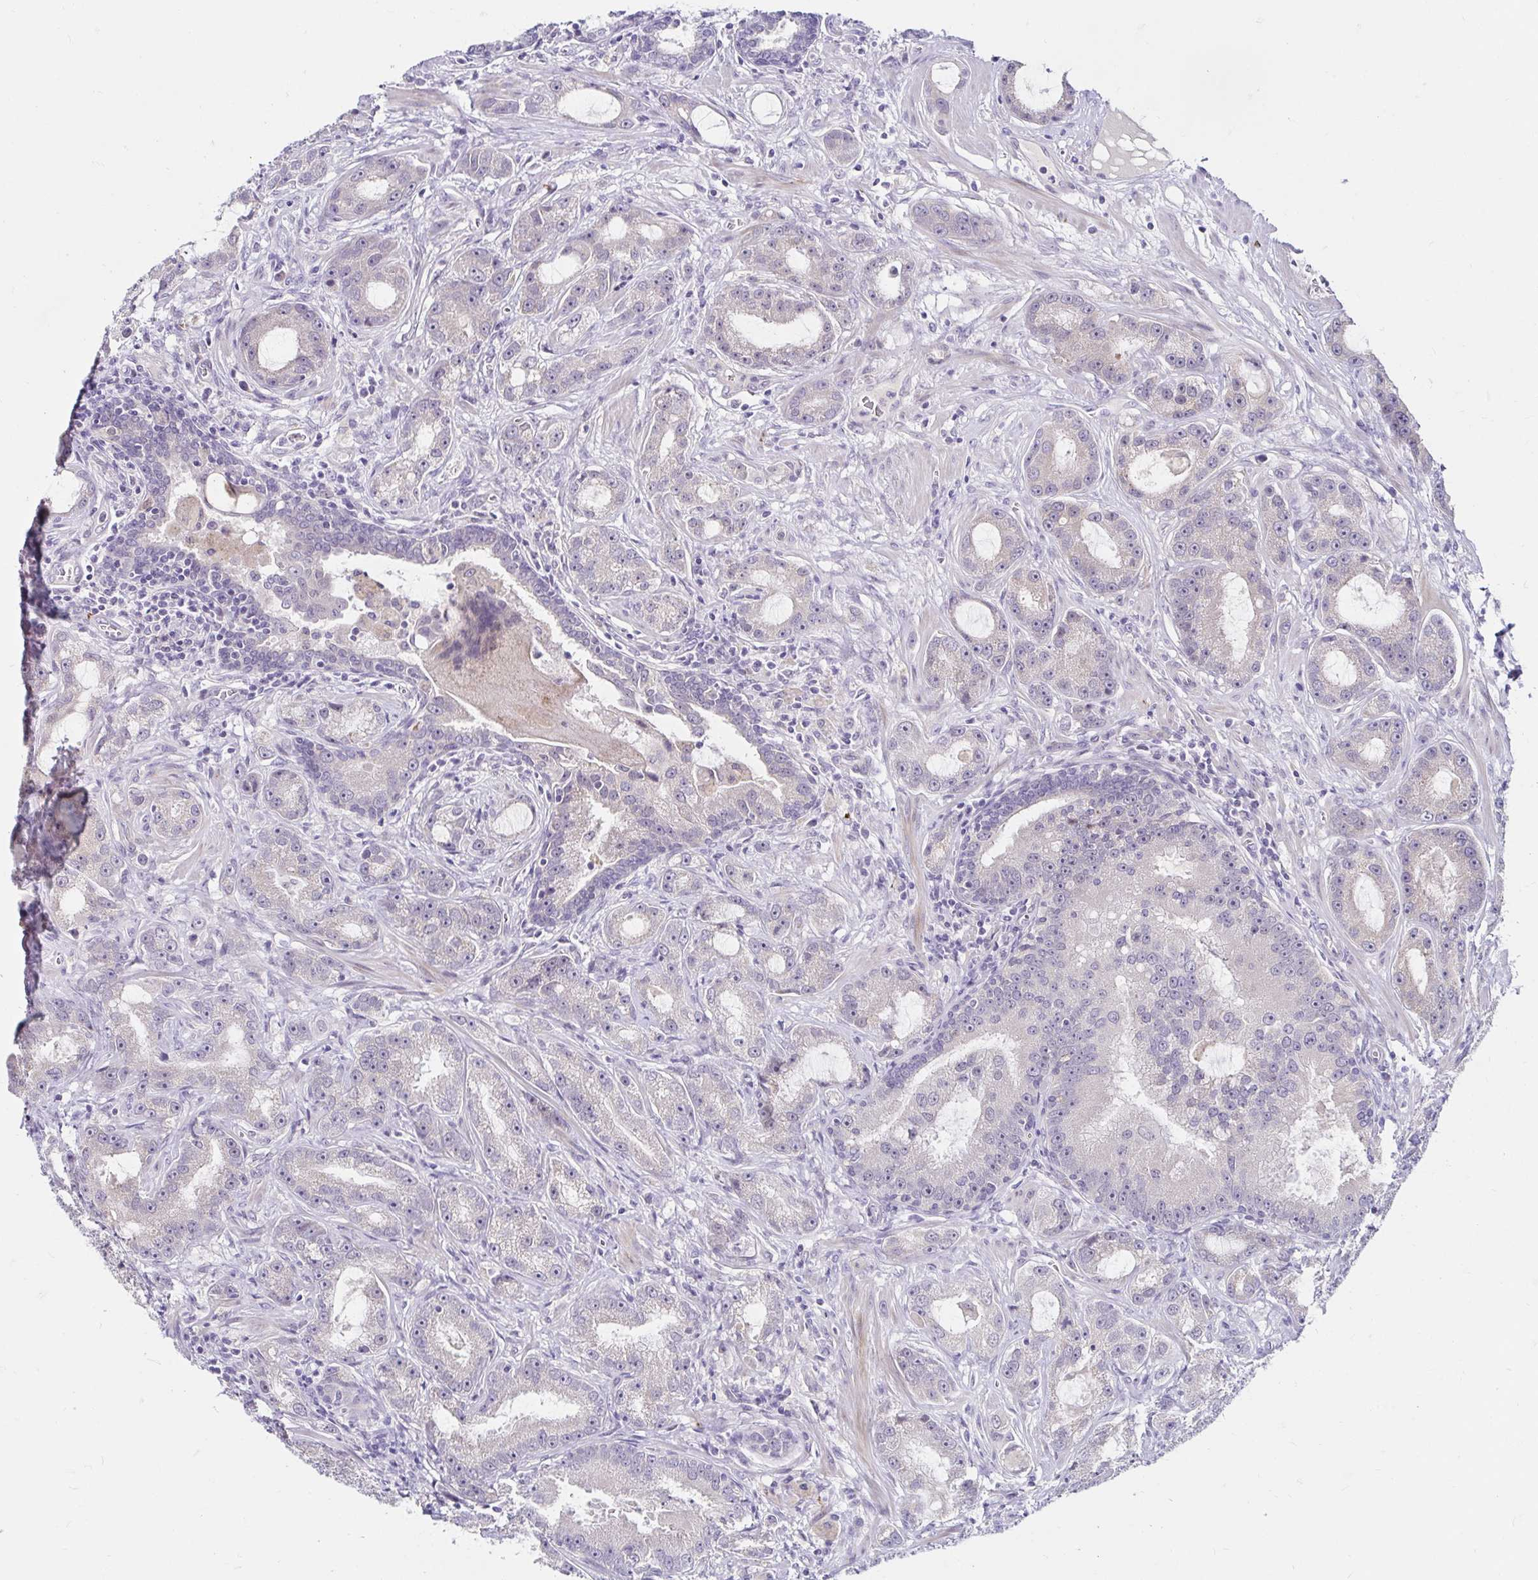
{"staining": {"intensity": "negative", "quantity": "none", "location": "none"}, "tissue": "prostate cancer", "cell_type": "Tumor cells", "image_type": "cancer", "snomed": [{"axis": "morphology", "description": "Adenocarcinoma, High grade"}, {"axis": "topography", "description": "Prostate"}], "caption": "Tumor cells are negative for brown protein staining in prostate cancer (high-grade adenocarcinoma).", "gene": "GUCY1A1", "patient": {"sex": "male", "age": 65}}